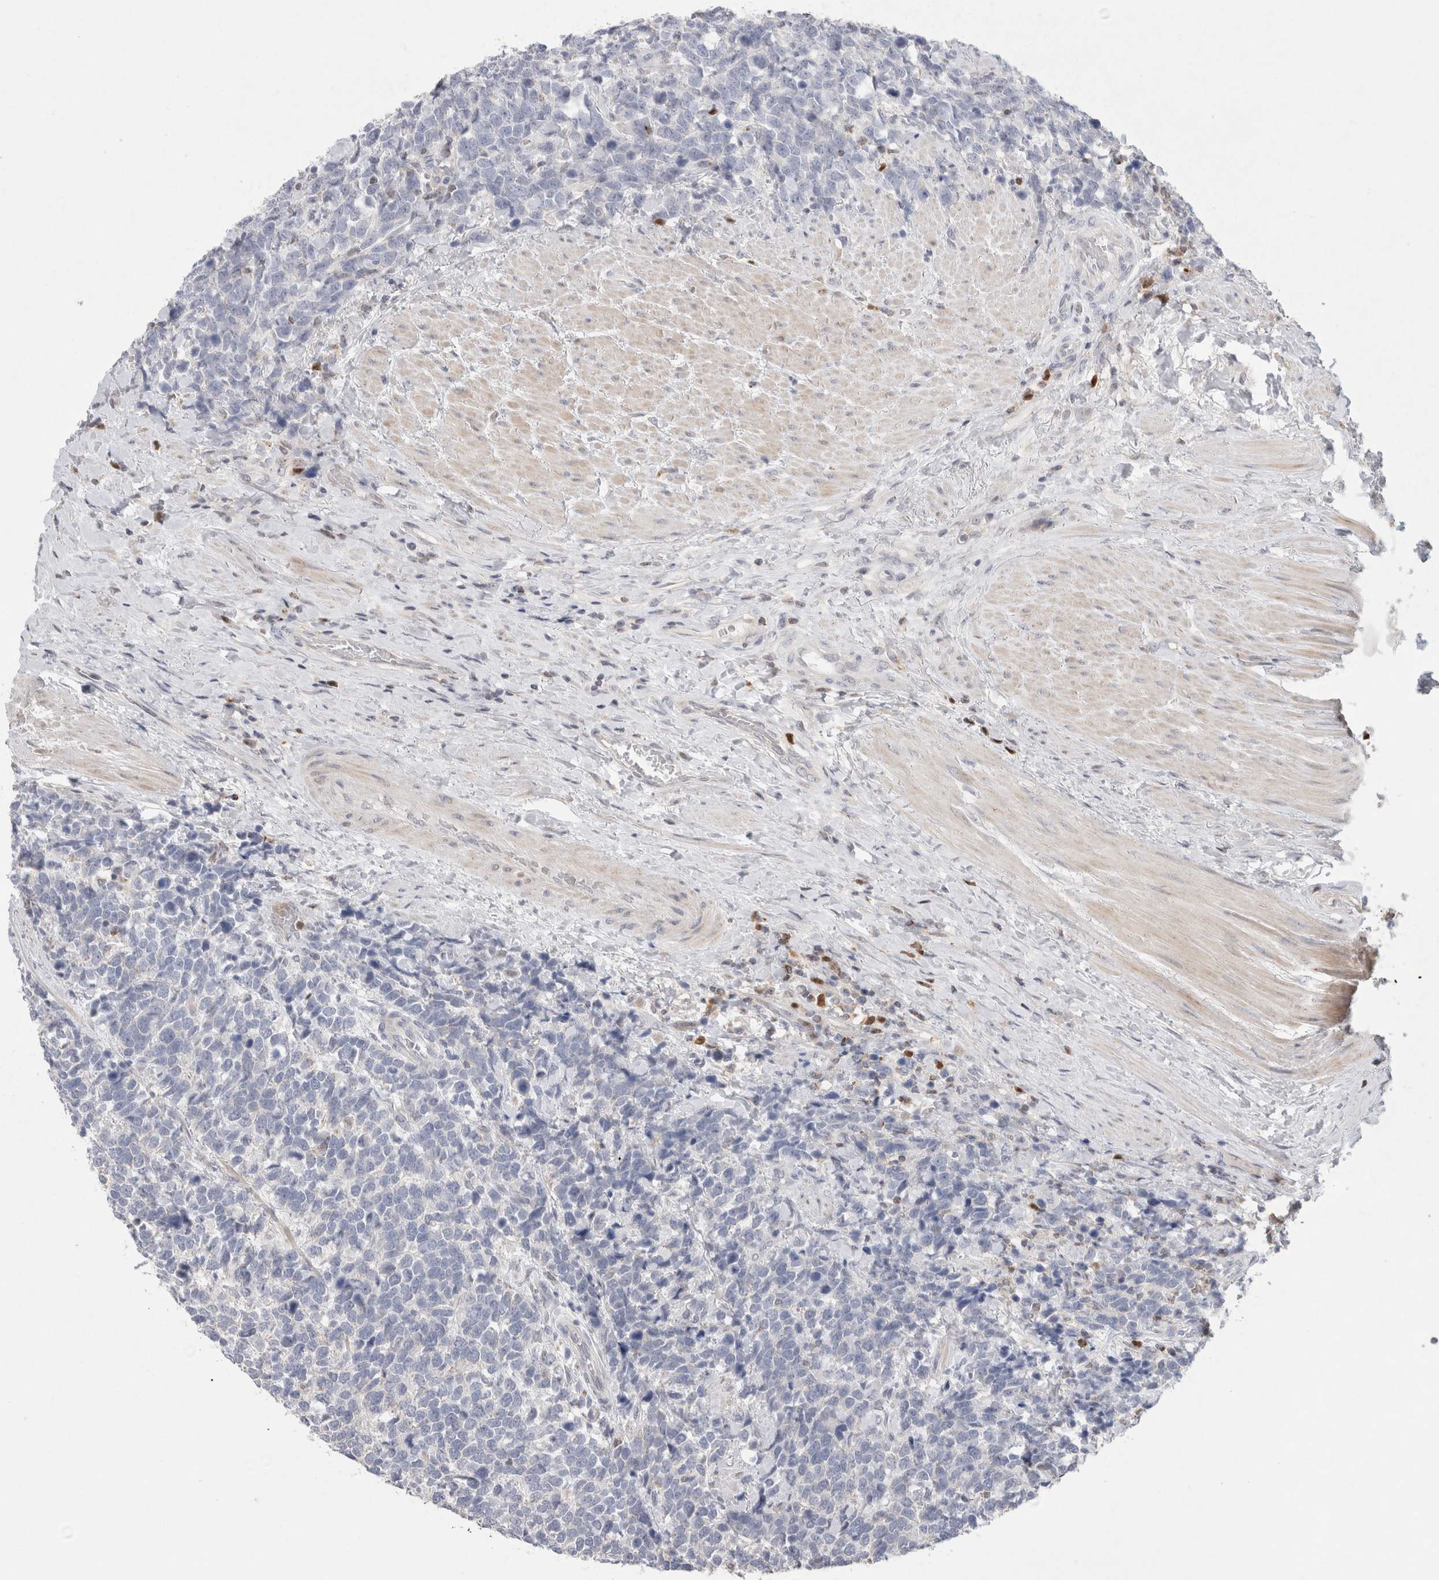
{"staining": {"intensity": "negative", "quantity": "none", "location": "none"}, "tissue": "urothelial cancer", "cell_type": "Tumor cells", "image_type": "cancer", "snomed": [{"axis": "morphology", "description": "Urothelial carcinoma, High grade"}, {"axis": "topography", "description": "Urinary bladder"}], "caption": "Immunohistochemistry image of neoplastic tissue: urothelial cancer stained with DAB (3,3'-diaminobenzidine) displays no significant protein staining in tumor cells. (Brightfield microscopy of DAB (3,3'-diaminobenzidine) immunohistochemistry (IHC) at high magnification).", "gene": "AGMAT", "patient": {"sex": "female", "age": 82}}